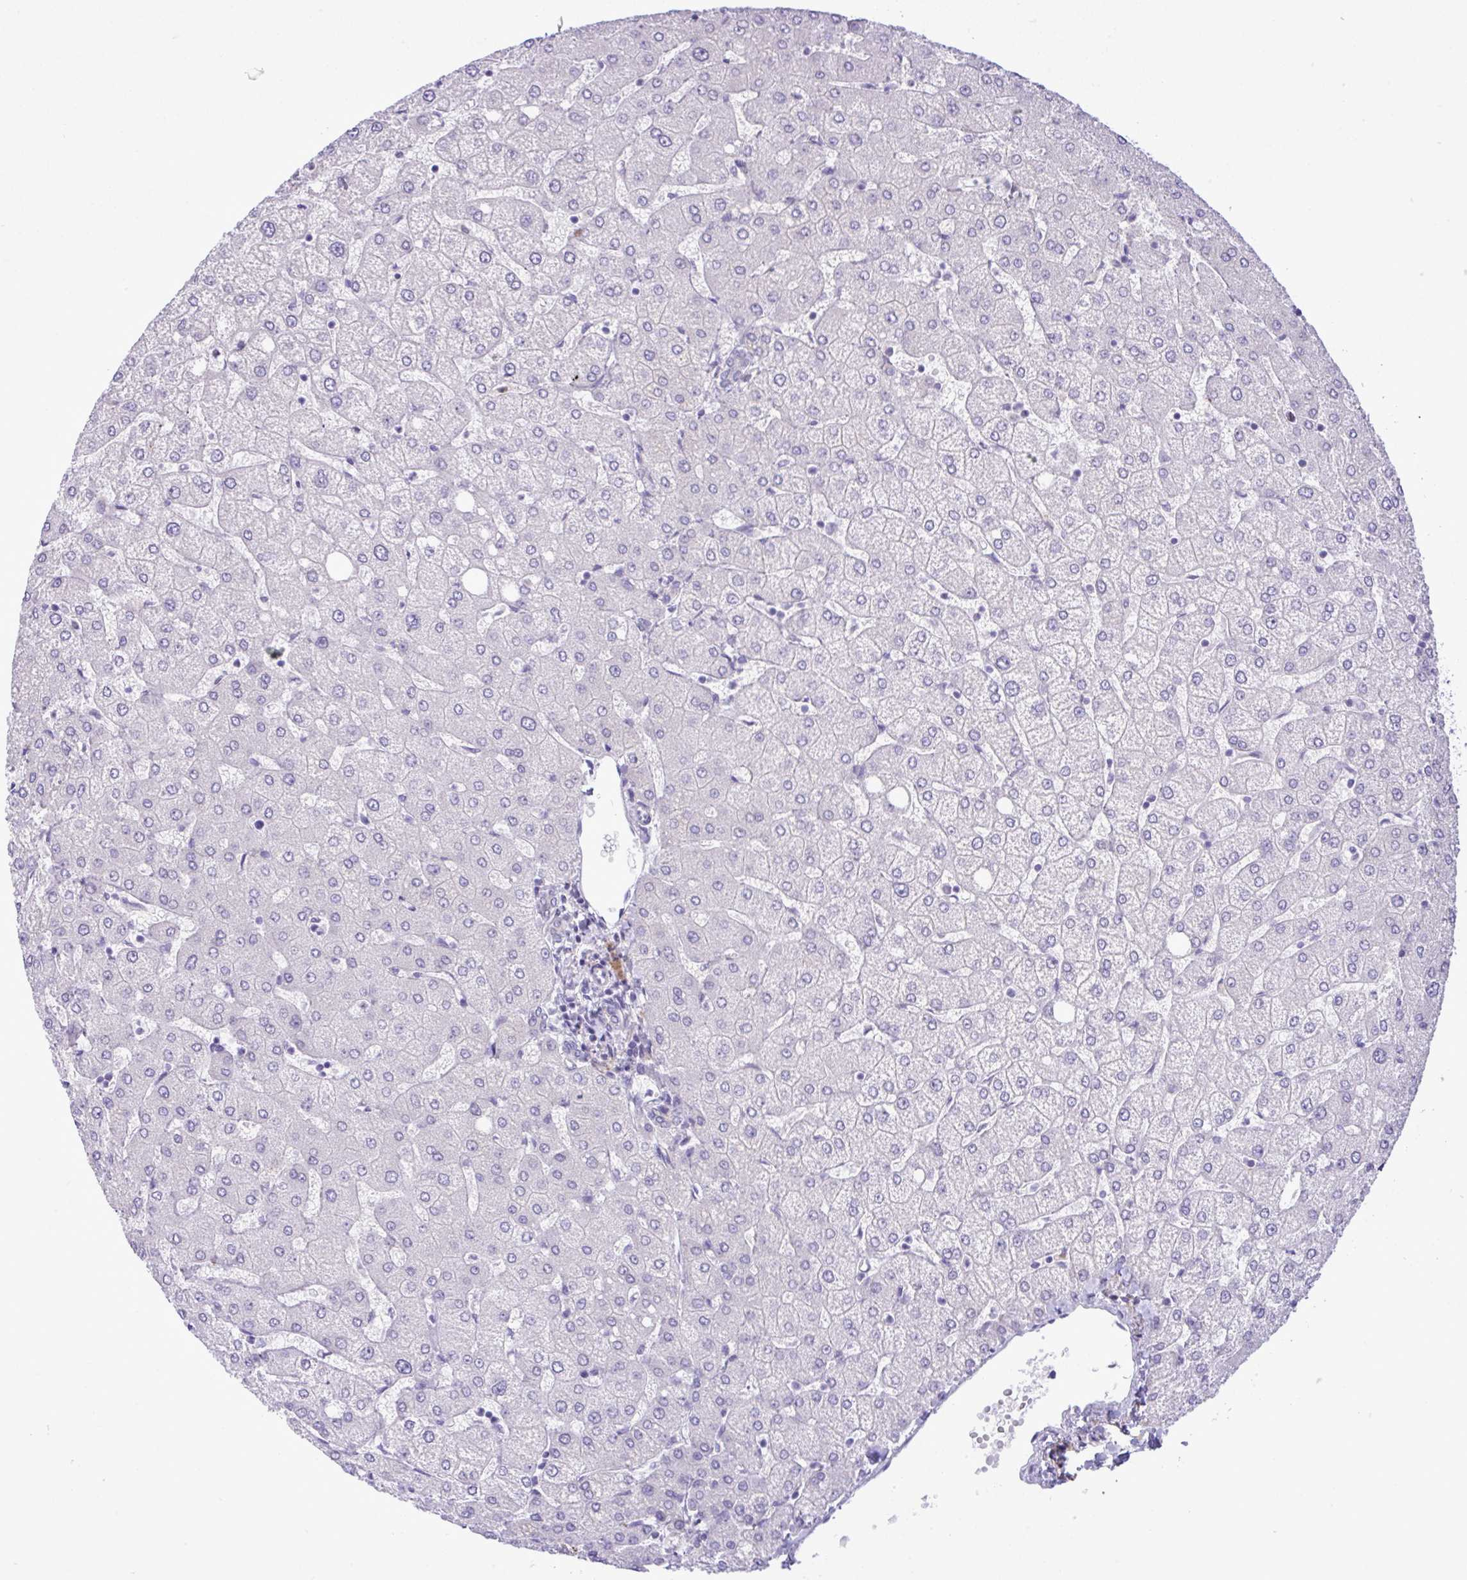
{"staining": {"intensity": "negative", "quantity": "none", "location": "none"}, "tissue": "liver", "cell_type": "Cholangiocytes", "image_type": "normal", "snomed": [{"axis": "morphology", "description": "Normal tissue, NOS"}, {"axis": "topography", "description": "Liver"}], "caption": "Cholangiocytes are negative for protein expression in benign human liver. (DAB (3,3'-diaminobenzidine) immunohistochemistry, high magnification).", "gene": "SPAG1", "patient": {"sex": "female", "age": 54}}